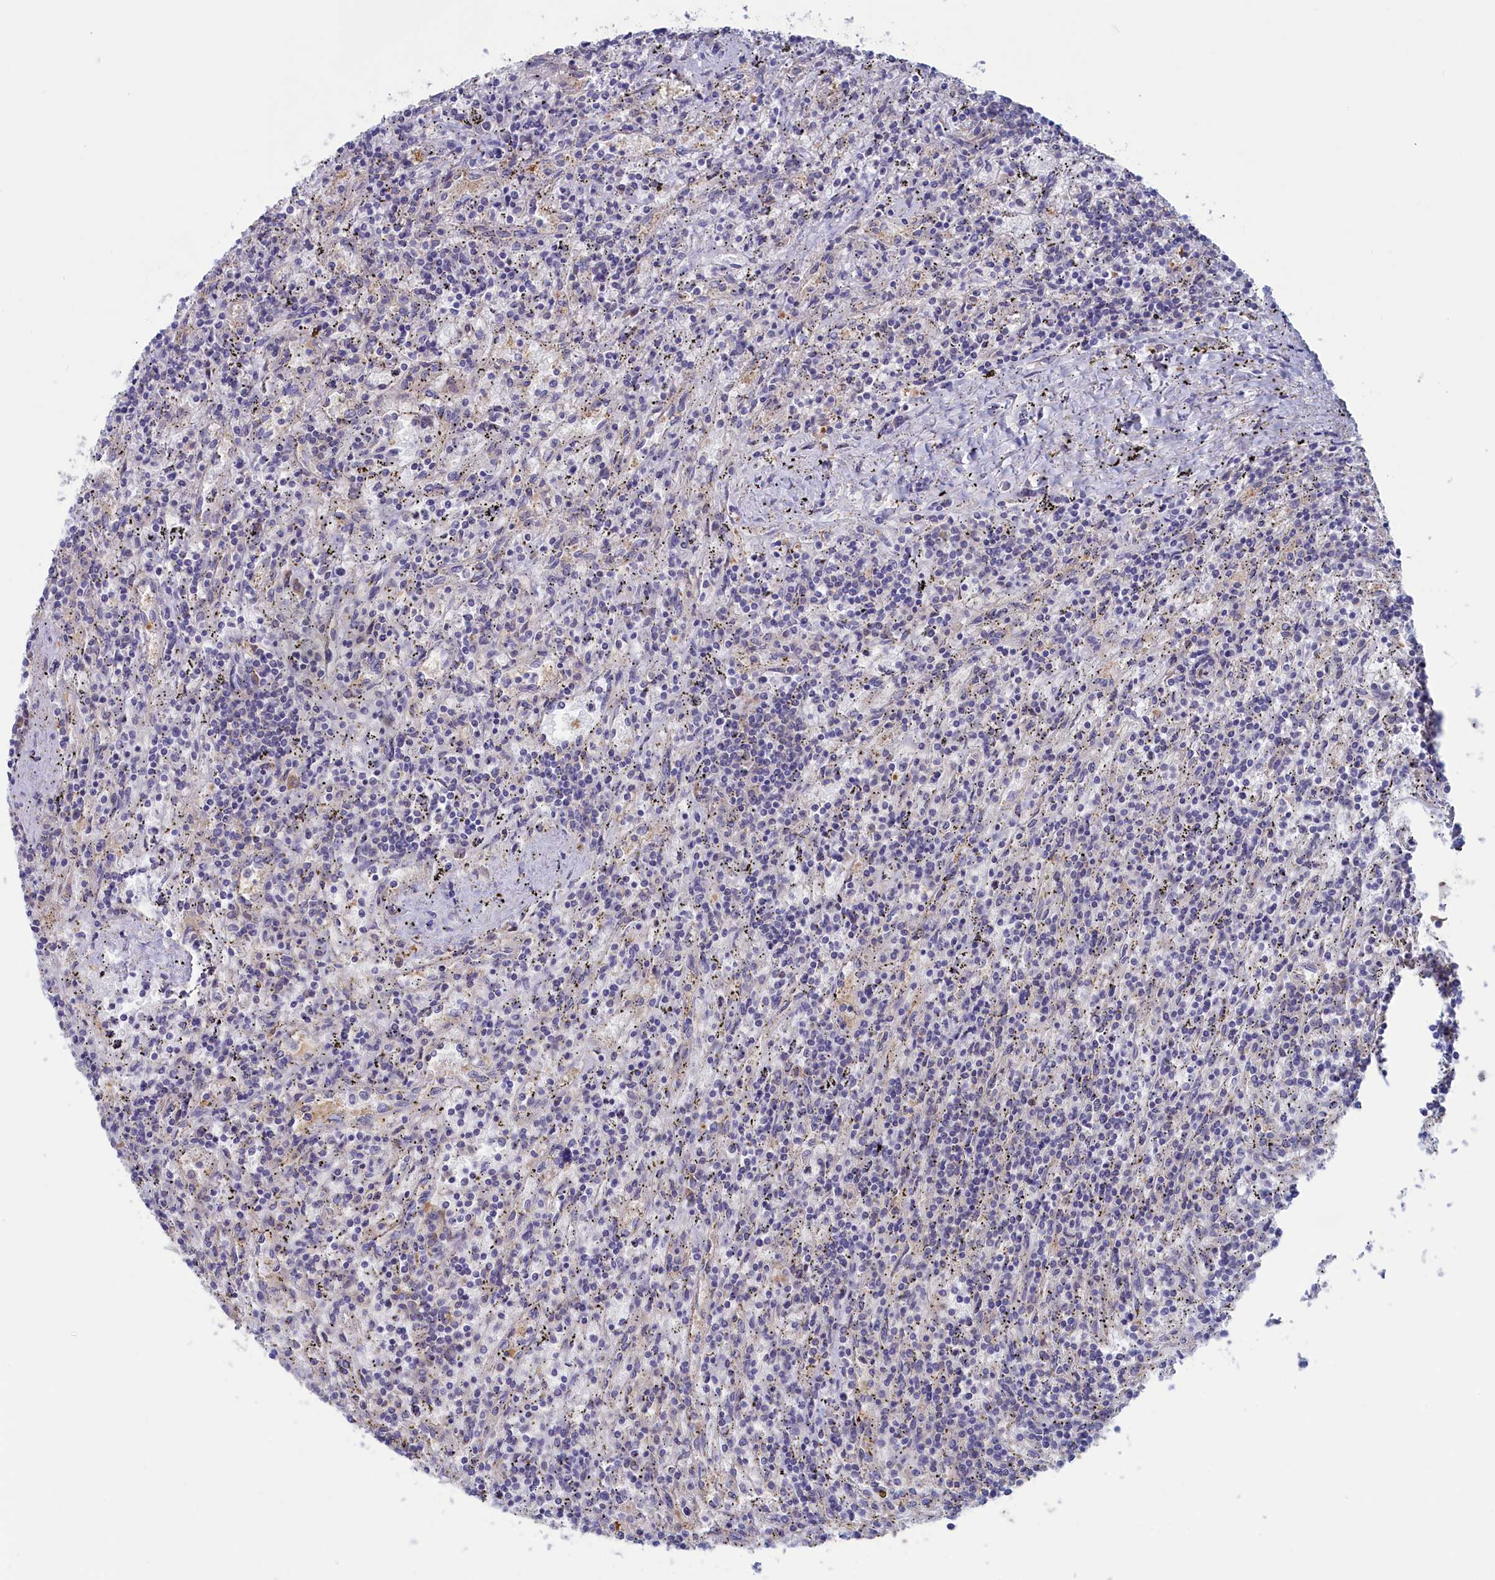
{"staining": {"intensity": "negative", "quantity": "none", "location": "none"}, "tissue": "lymphoma", "cell_type": "Tumor cells", "image_type": "cancer", "snomed": [{"axis": "morphology", "description": "Malignant lymphoma, non-Hodgkin's type, Low grade"}, {"axis": "topography", "description": "Spleen"}], "caption": "Tumor cells are negative for protein expression in human malignant lymphoma, non-Hodgkin's type (low-grade).", "gene": "SYNDIG1L", "patient": {"sex": "male", "age": 76}}